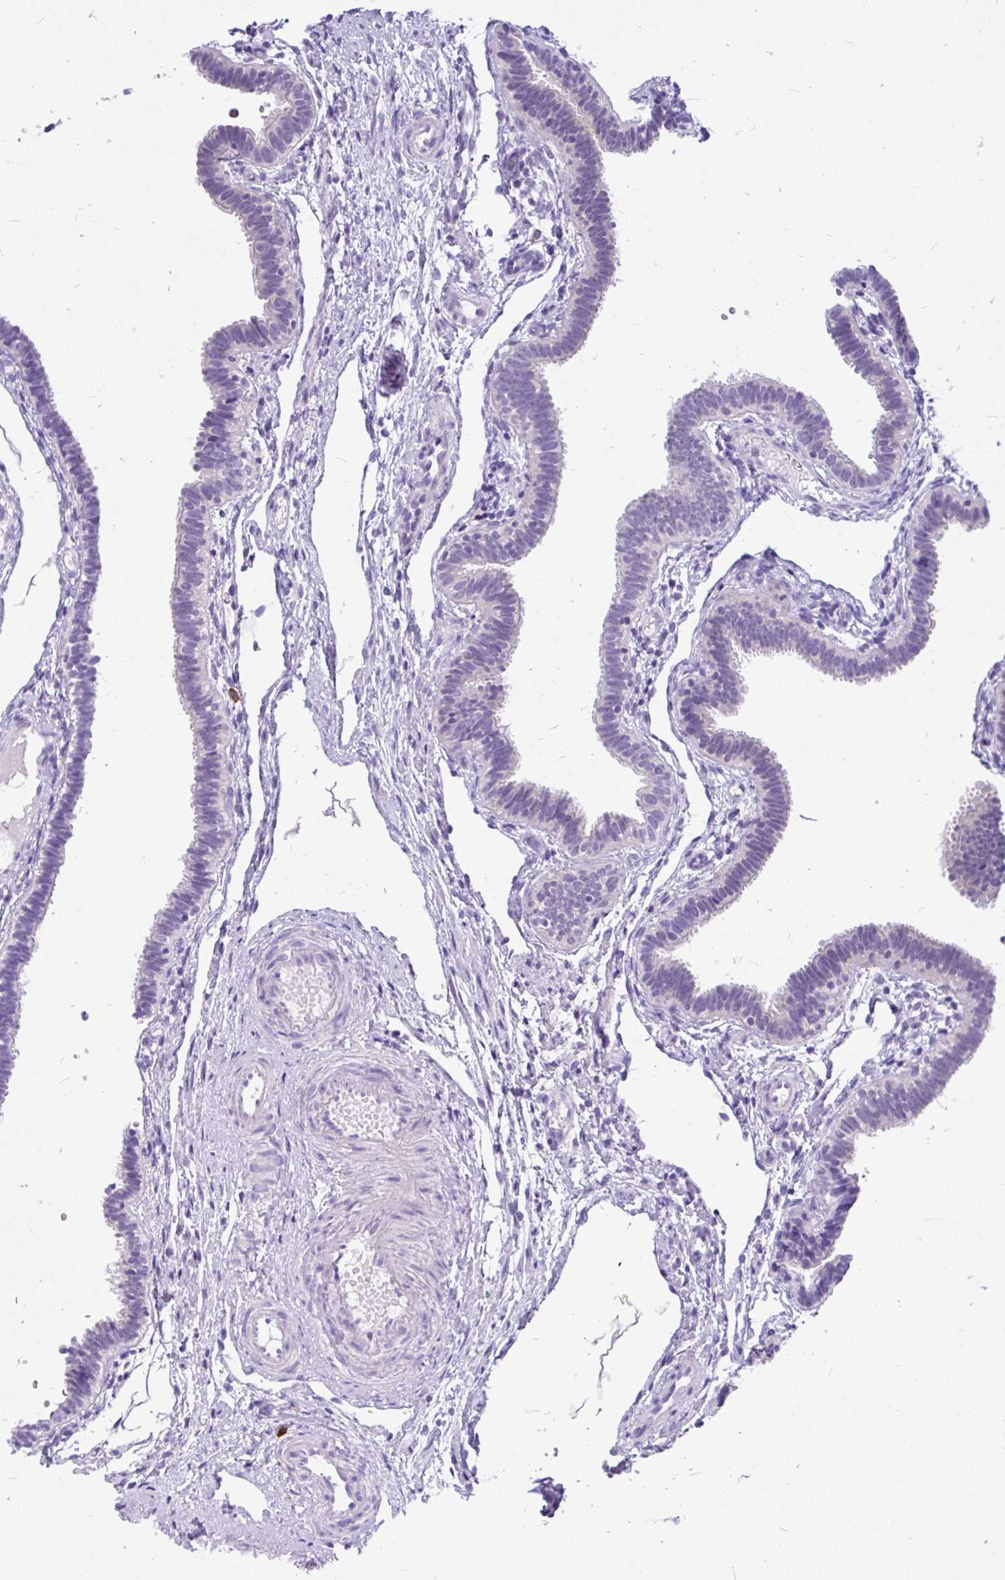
{"staining": {"intensity": "negative", "quantity": "none", "location": "none"}, "tissue": "fallopian tube", "cell_type": "Glandular cells", "image_type": "normal", "snomed": [{"axis": "morphology", "description": "Normal tissue, NOS"}, {"axis": "topography", "description": "Fallopian tube"}], "caption": "This is a micrograph of IHC staining of normal fallopian tube, which shows no expression in glandular cells. (Brightfield microscopy of DAB (3,3'-diaminobenzidine) immunohistochemistry (IHC) at high magnification).", "gene": "MAP1LC3A", "patient": {"sex": "female", "age": 37}}